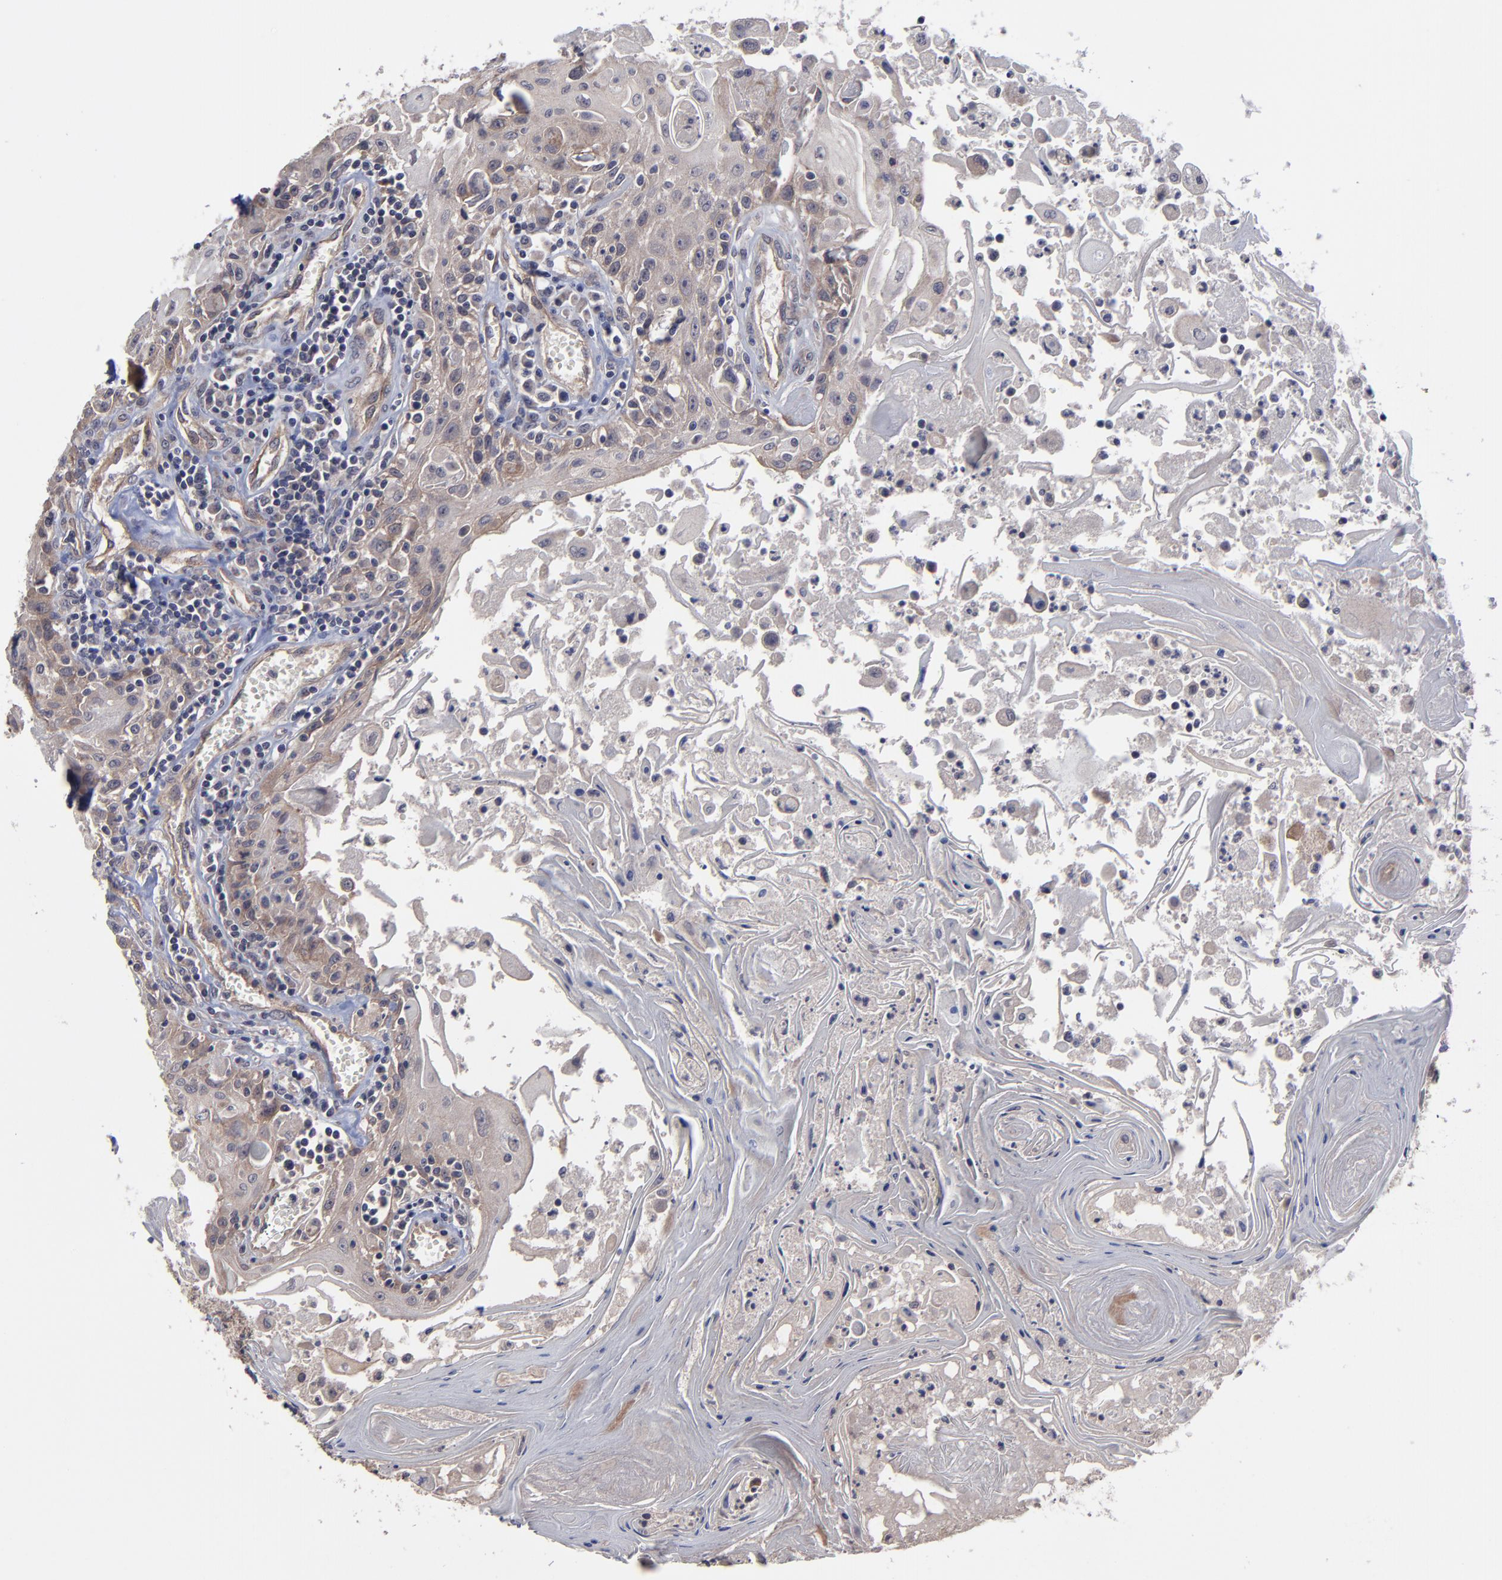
{"staining": {"intensity": "moderate", "quantity": ">75%", "location": "cytoplasmic/membranous"}, "tissue": "head and neck cancer", "cell_type": "Tumor cells", "image_type": "cancer", "snomed": [{"axis": "morphology", "description": "Squamous cell carcinoma, NOS"}, {"axis": "topography", "description": "Oral tissue"}, {"axis": "topography", "description": "Head-Neck"}], "caption": "Brown immunohistochemical staining in human head and neck cancer (squamous cell carcinoma) shows moderate cytoplasmic/membranous positivity in approximately >75% of tumor cells.", "gene": "ZNF780B", "patient": {"sex": "female", "age": 76}}